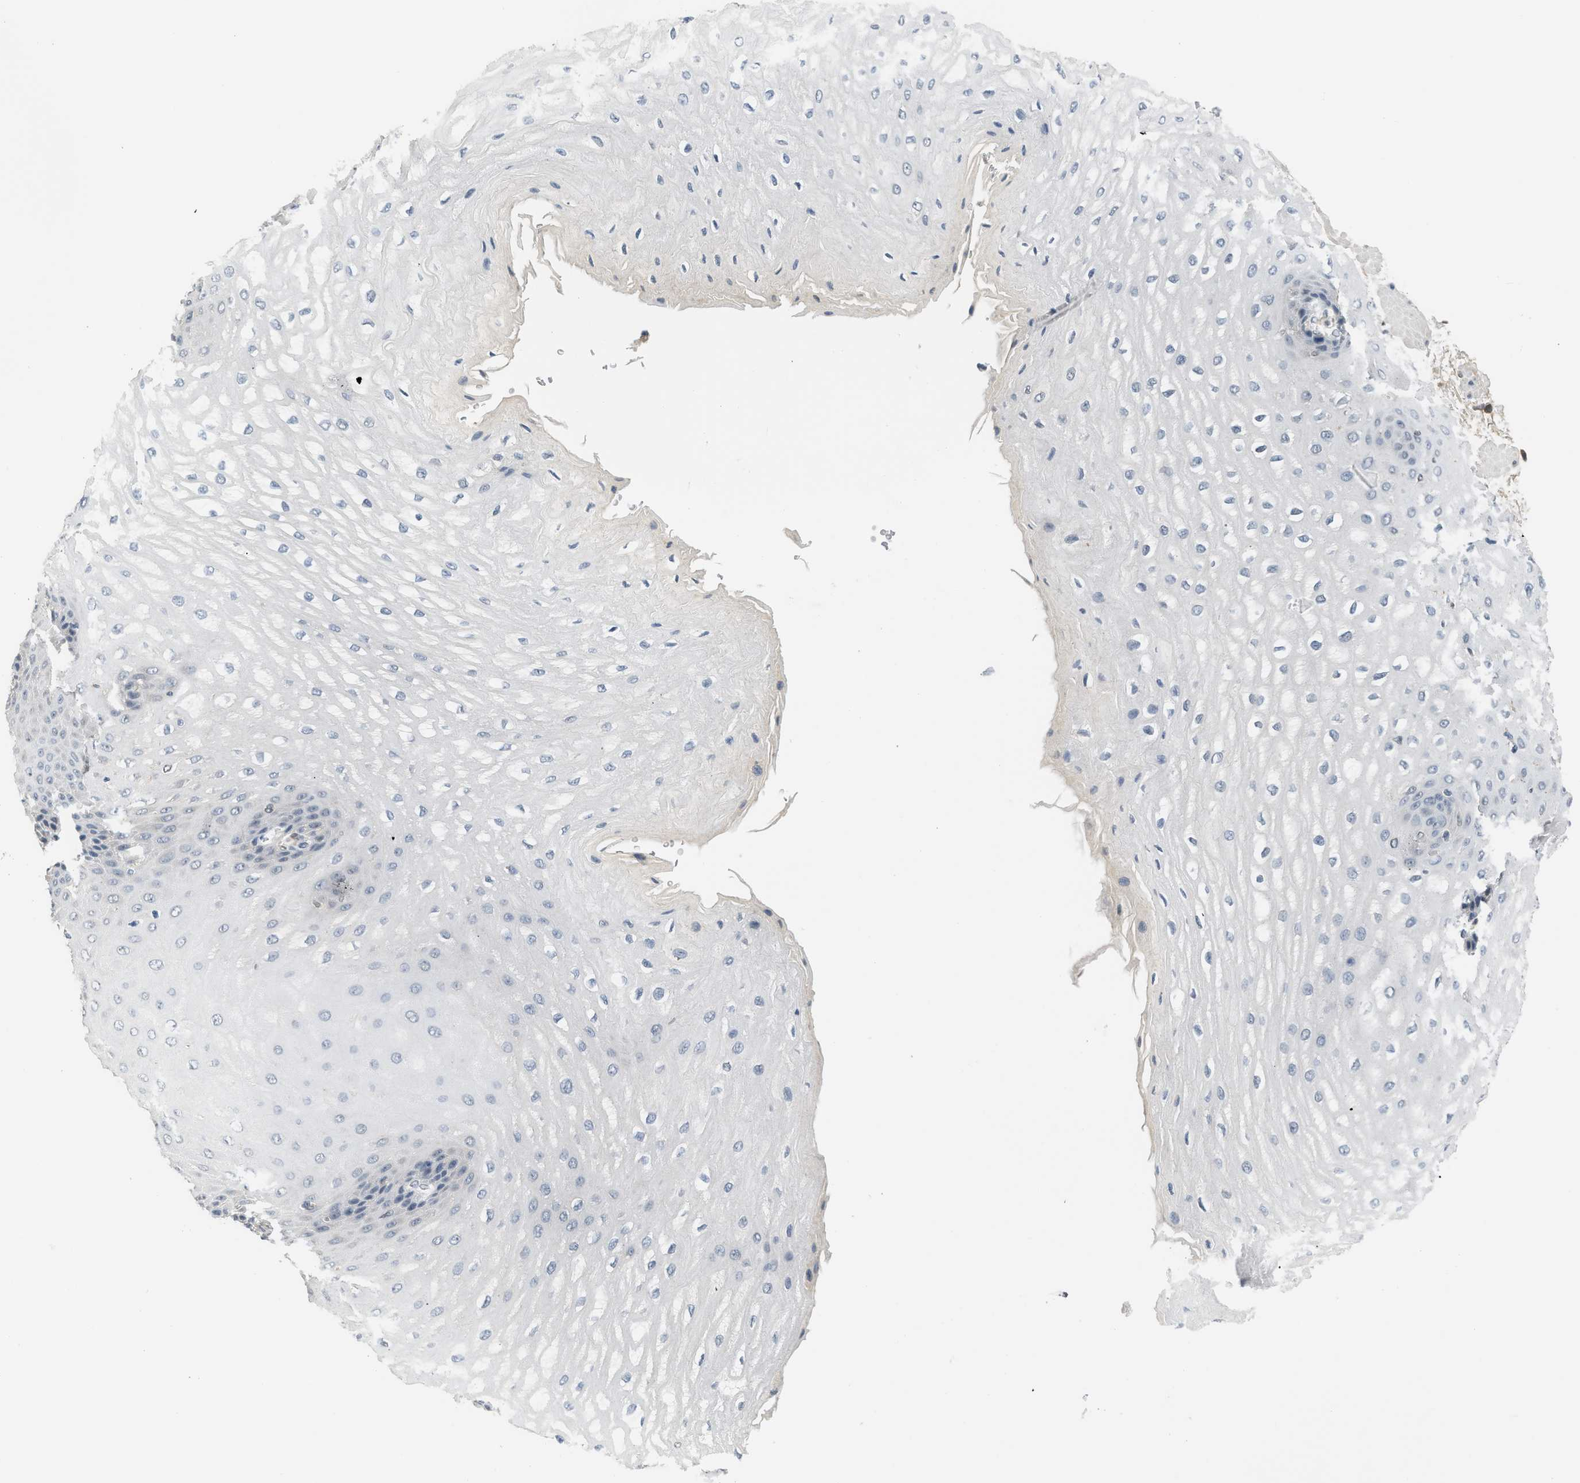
{"staining": {"intensity": "weak", "quantity": "<25%", "location": "nuclear"}, "tissue": "esophagus", "cell_type": "Squamous epithelial cells", "image_type": "normal", "snomed": [{"axis": "morphology", "description": "Normal tissue, NOS"}, {"axis": "topography", "description": "Esophagus"}], "caption": "Esophagus was stained to show a protein in brown. There is no significant expression in squamous epithelial cells.", "gene": "MZF1", "patient": {"sex": "male", "age": 54}}